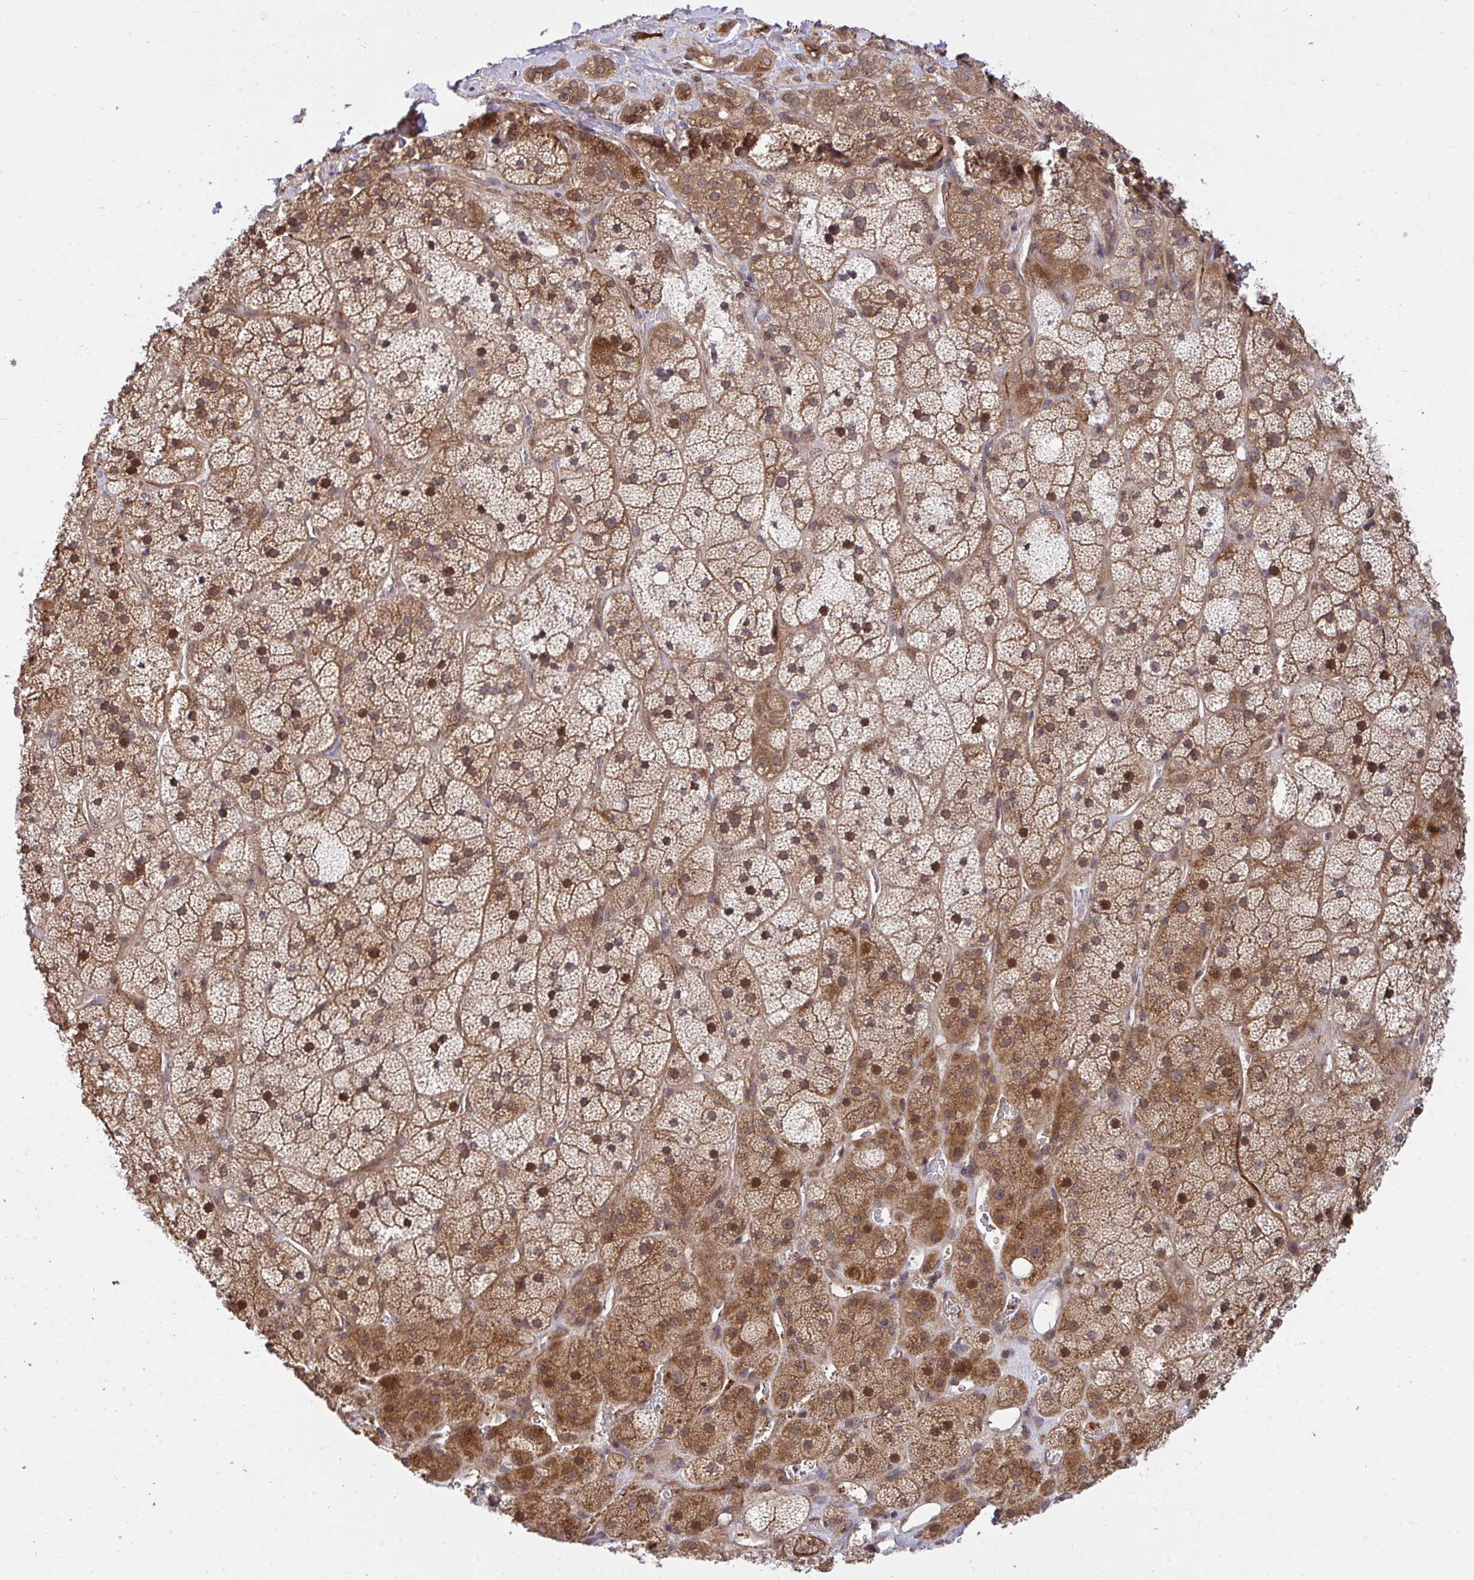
{"staining": {"intensity": "strong", "quantity": ">75%", "location": "cytoplasmic/membranous,nuclear"}, "tissue": "adrenal gland", "cell_type": "Glandular cells", "image_type": "normal", "snomed": [{"axis": "morphology", "description": "Normal tissue, NOS"}, {"axis": "topography", "description": "Adrenal gland"}], "caption": "Benign adrenal gland was stained to show a protein in brown. There is high levels of strong cytoplasmic/membranous,nuclear staining in about >75% of glandular cells. (DAB (3,3'-diaminobenzidine) = brown stain, brightfield microscopy at high magnification).", "gene": "ERI1", "patient": {"sex": "male", "age": 57}}